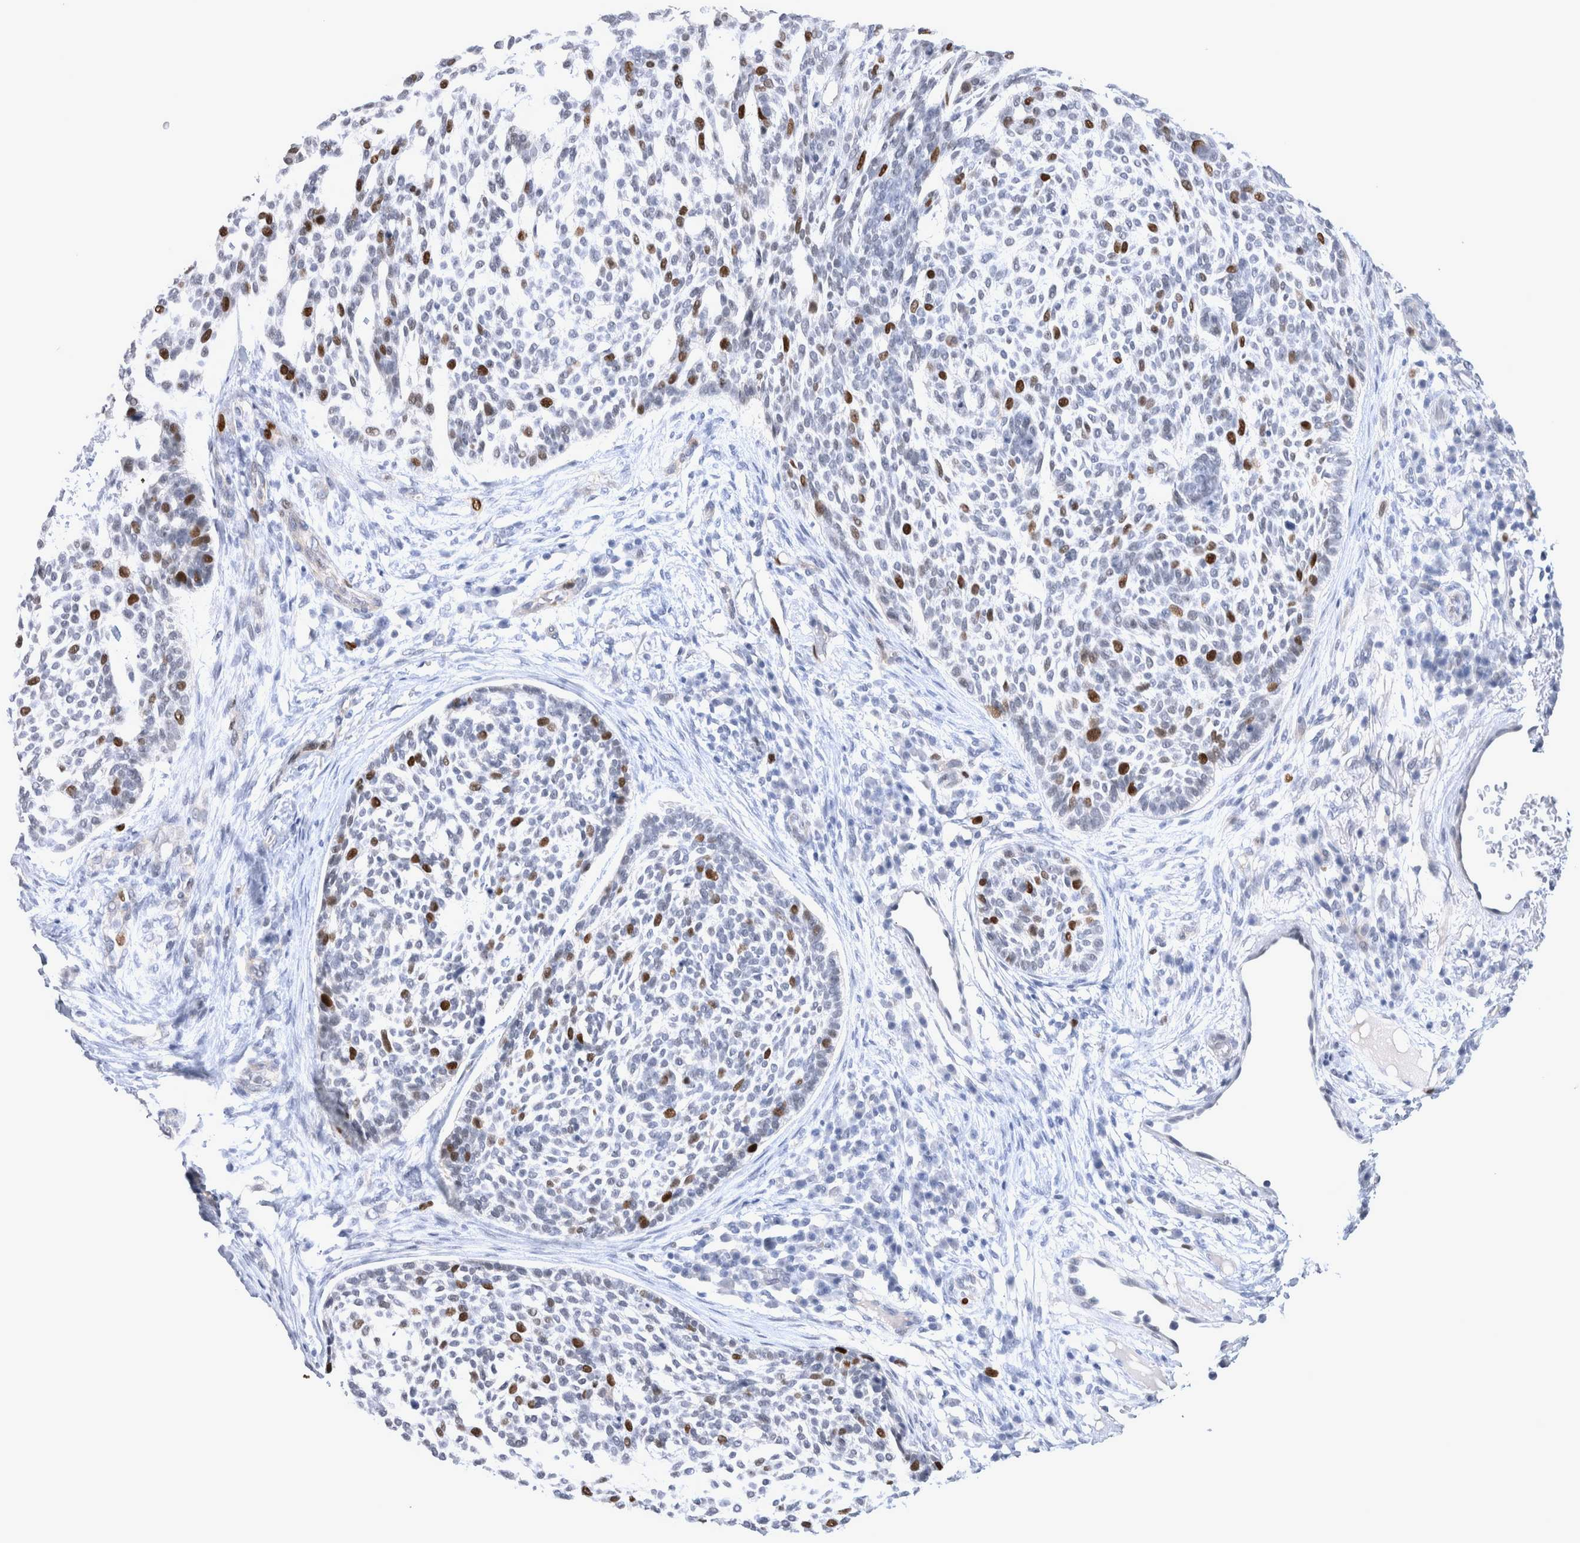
{"staining": {"intensity": "strong", "quantity": "<25%", "location": "nuclear"}, "tissue": "skin cancer", "cell_type": "Tumor cells", "image_type": "cancer", "snomed": [{"axis": "morphology", "description": "Basal cell carcinoma"}, {"axis": "topography", "description": "Skin"}], "caption": "The histopathology image demonstrates immunohistochemical staining of skin cancer. There is strong nuclear staining is identified in approximately <25% of tumor cells.", "gene": "KIF18B", "patient": {"sex": "female", "age": 64}}